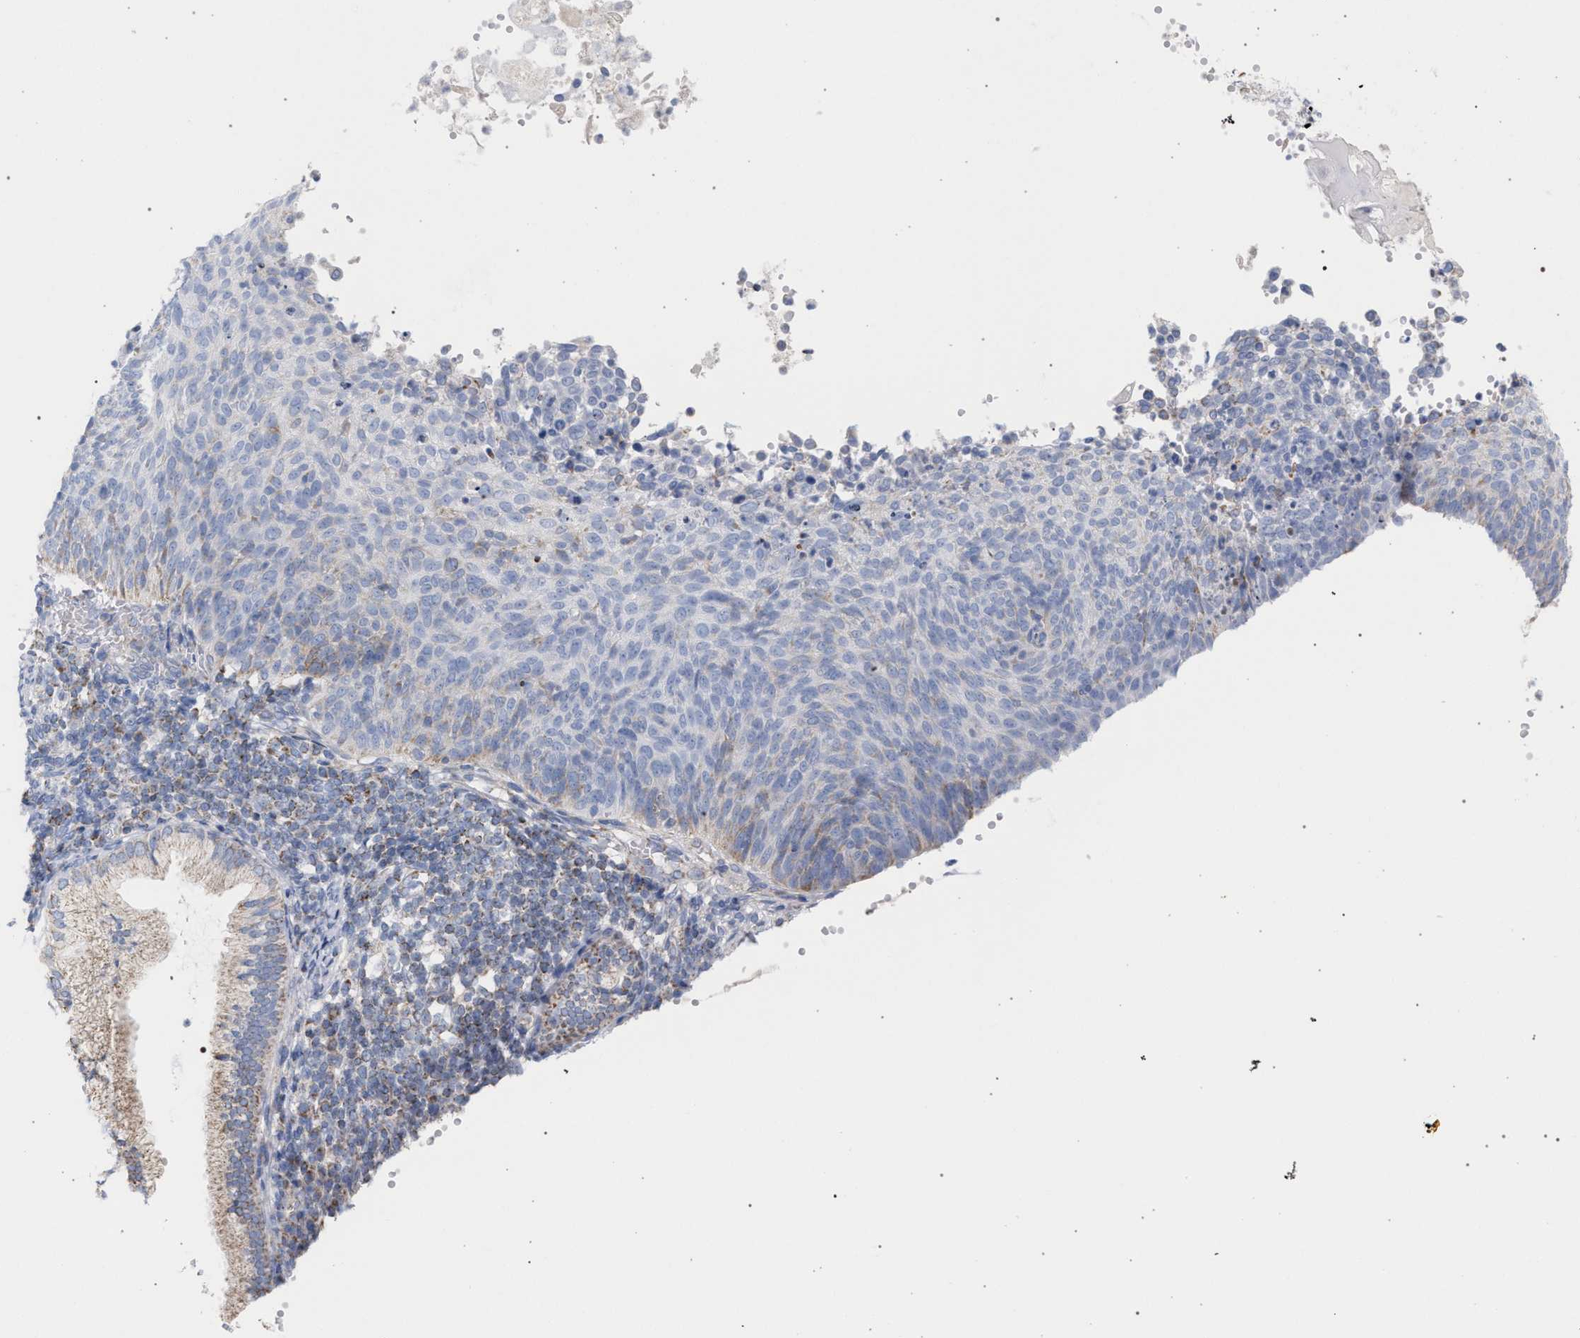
{"staining": {"intensity": "negative", "quantity": "none", "location": "none"}, "tissue": "cervical cancer", "cell_type": "Tumor cells", "image_type": "cancer", "snomed": [{"axis": "morphology", "description": "Squamous cell carcinoma, NOS"}, {"axis": "topography", "description": "Cervix"}], "caption": "DAB (3,3'-diaminobenzidine) immunohistochemical staining of human squamous cell carcinoma (cervical) reveals no significant positivity in tumor cells. The staining is performed using DAB brown chromogen with nuclei counter-stained in using hematoxylin.", "gene": "ECI2", "patient": {"sex": "female", "age": 70}}